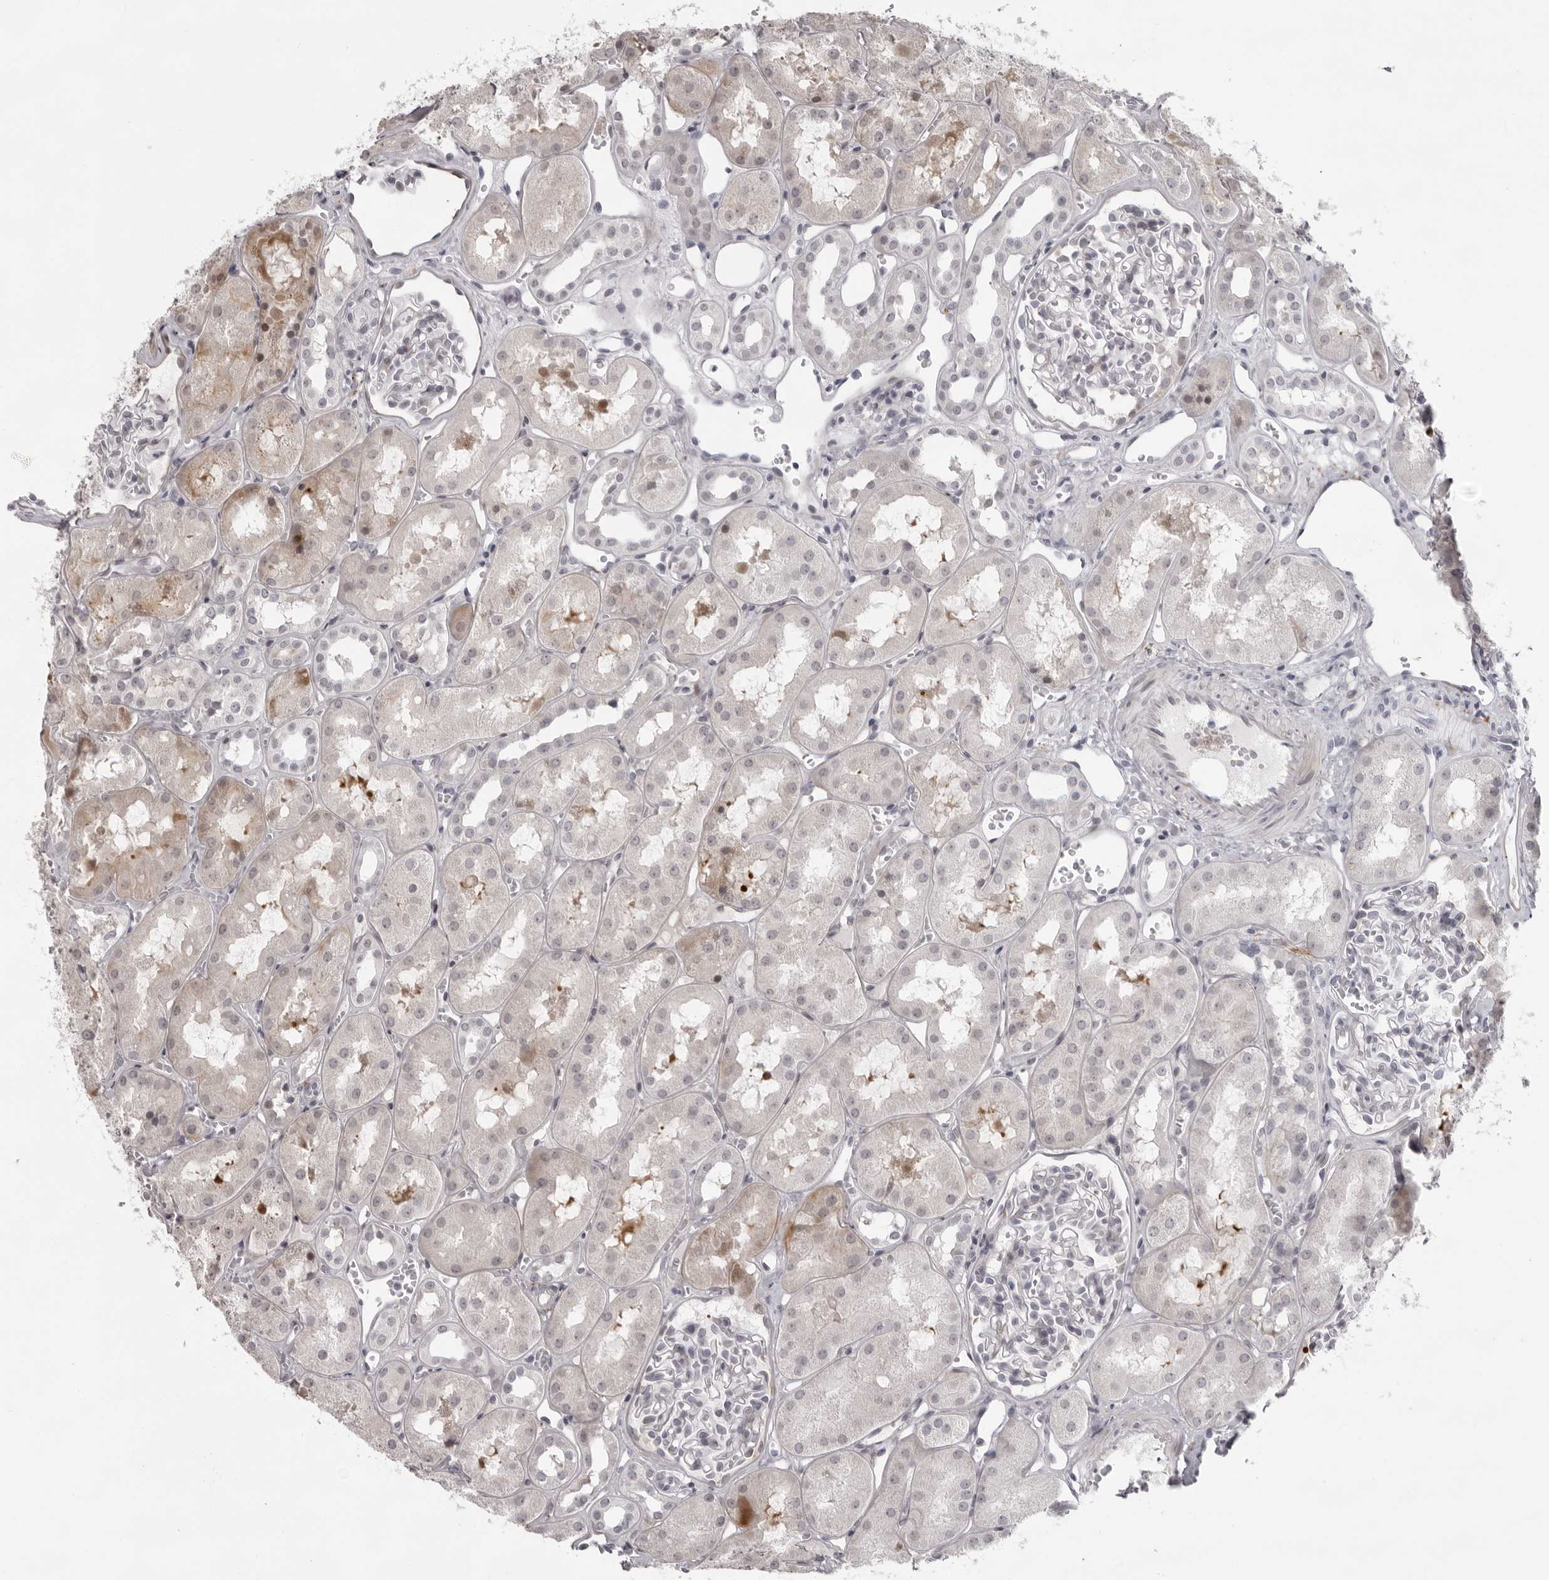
{"staining": {"intensity": "negative", "quantity": "none", "location": "none"}, "tissue": "kidney", "cell_type": "Cells in glomeruli", "image_type": "normal", "snomed": [{"axis": "morphology", "description": "Normal tissue, NOS"}, {"axis": "topography", "description": "Kidney"}], "caption": "Kidney stained for a protein using IHC displays no positivity cells in glomeruli.", "gene": "NUDT18", "patient": {"sex": "male", "age": 16}}